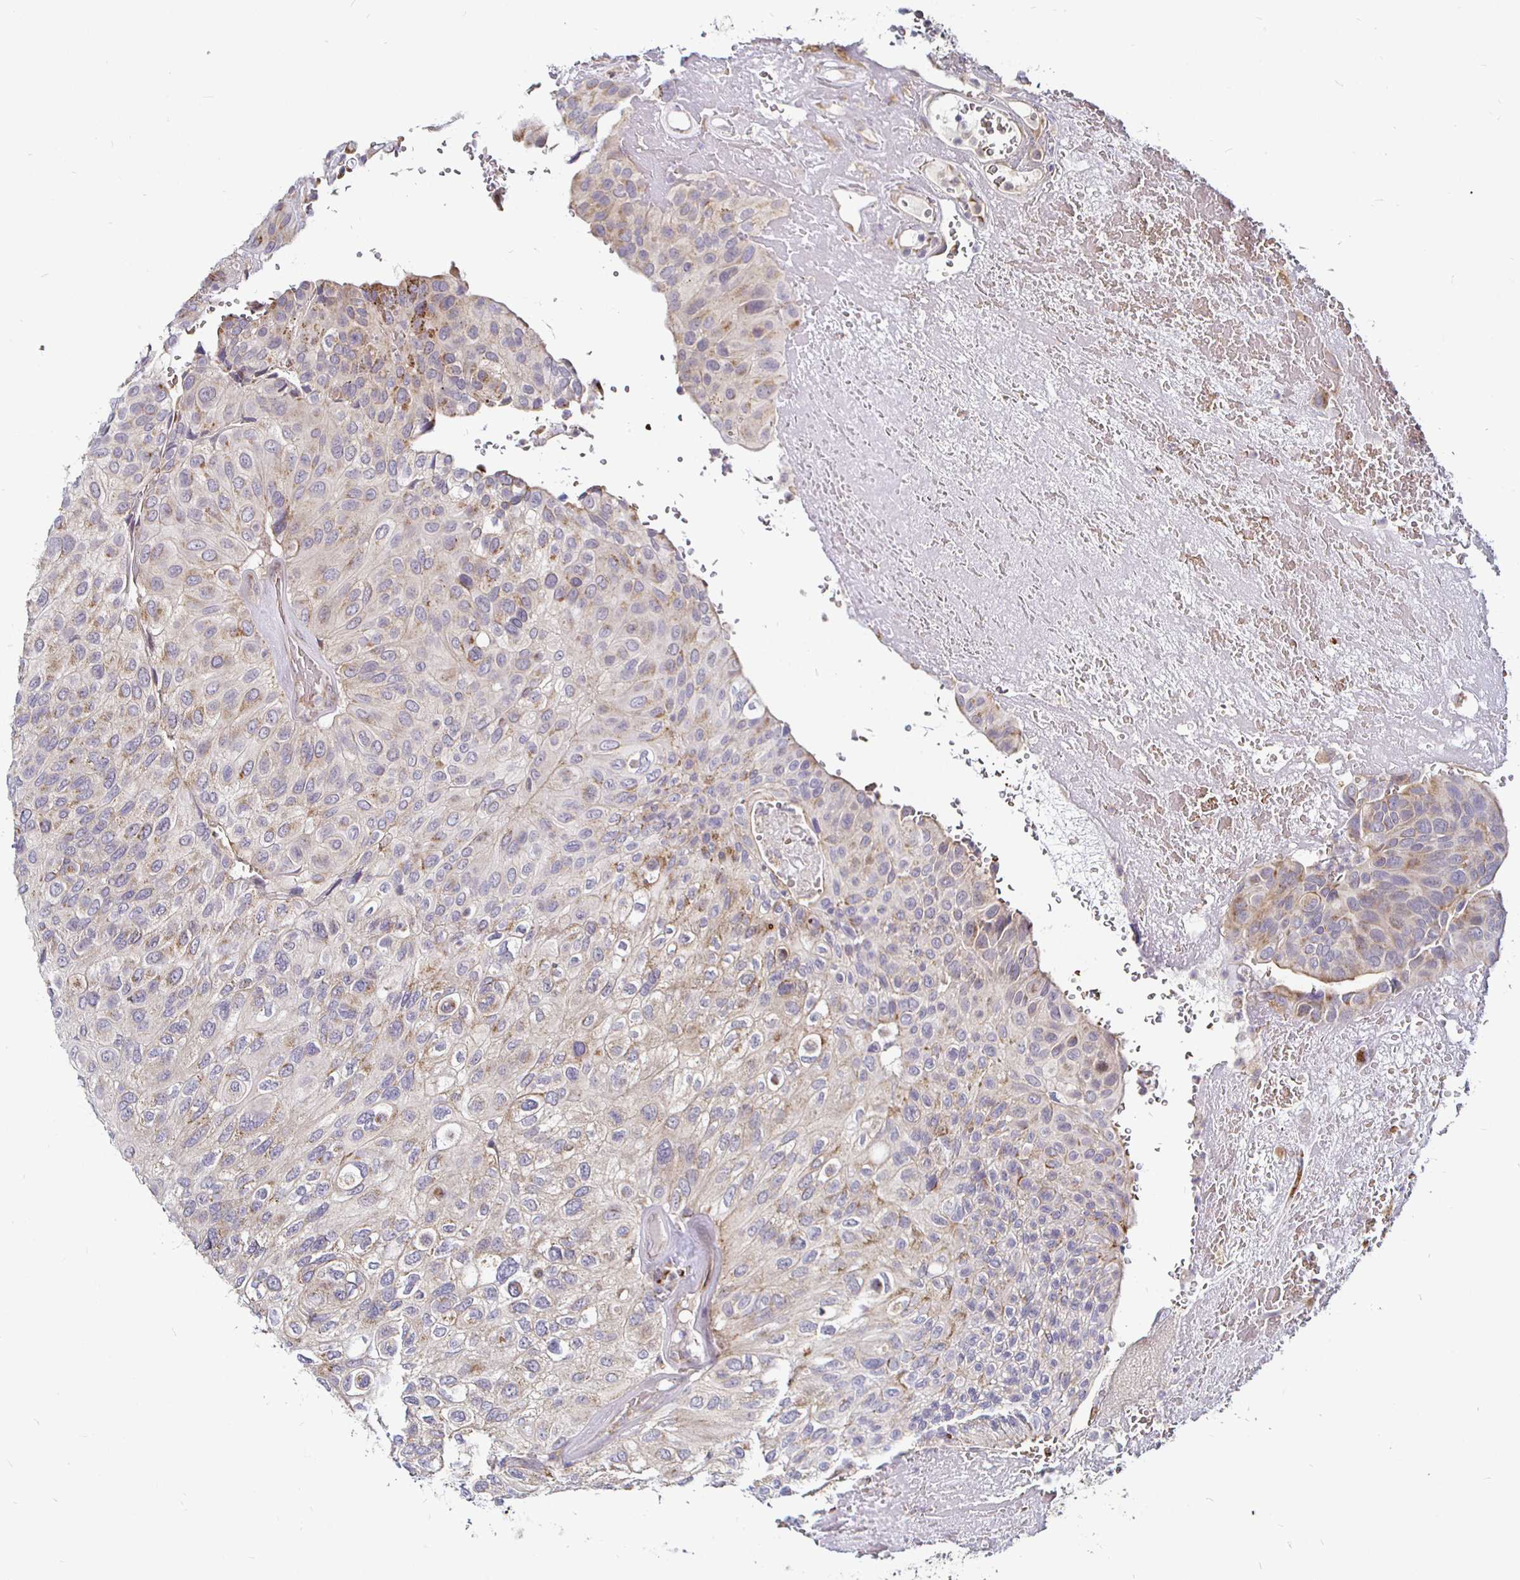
{"staining": {"intensity": "weak", "quantity": "25%-75%", "location": "cytoplasmic/membranous"}, "tissue": "urothelial cancer", "cell_type": "Tumor cells", "image_type": "cancer", "snomed": [{"axis": "morphology", "description": "Urothelial carcinoma, High grade"}, {"axis": "topography", "description": "Urinary bladder"}], "caption": "Immunohistochemical staining of urothelial cancer shows low levels of weak cytoplasmic/membranous staining in approximately 25%-75% of tumor cells.", "gene": "ATG3", "patient": {"sex": "male", "age": 66}}